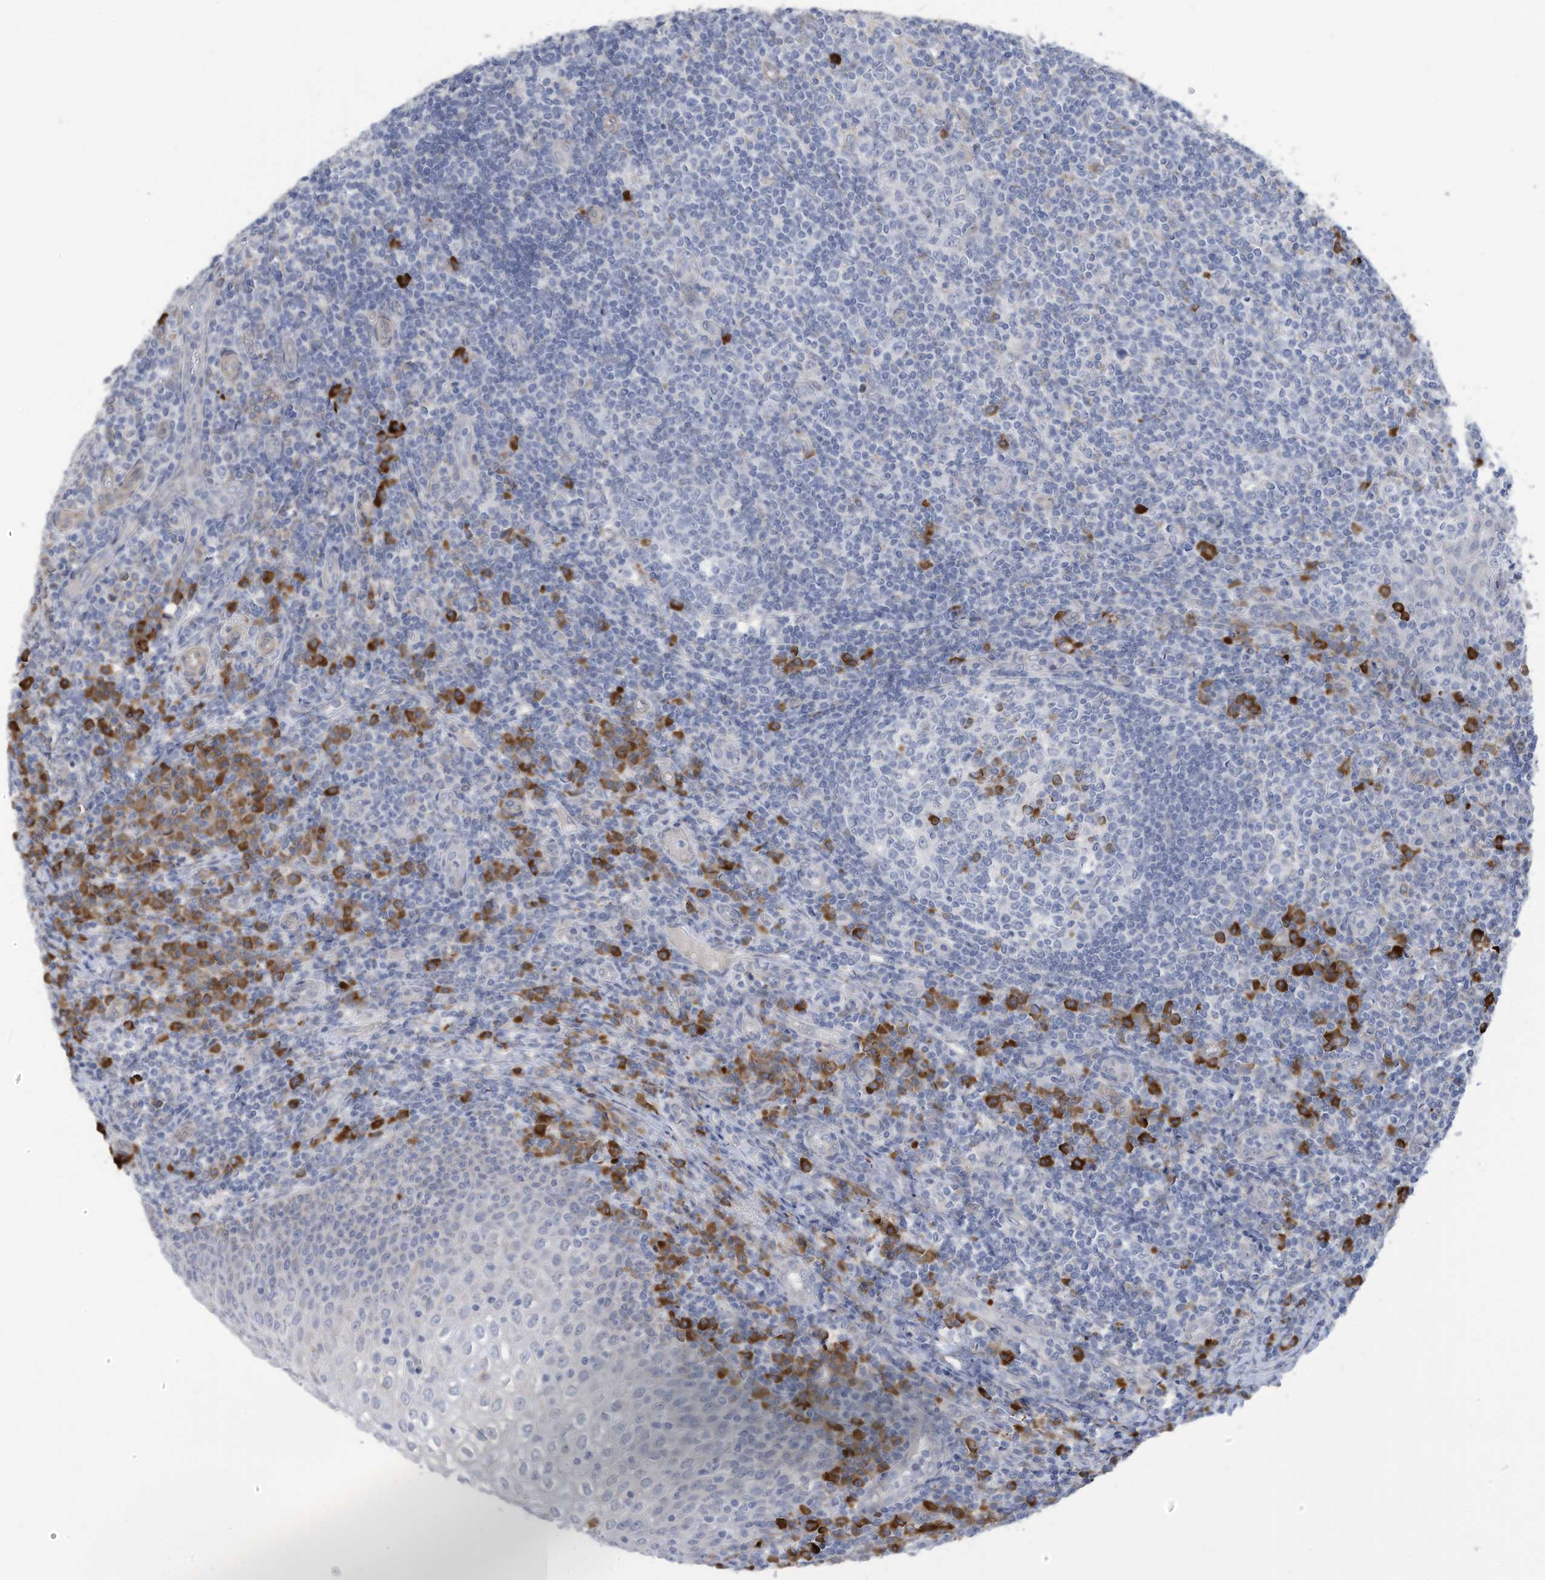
{"staining": {"intensity": "moderate", "quantity": "<25%", "location": "cytoplasmic/membranous"}, "tissue": "tonsil", "cell_type": "Germinal center cells", "image_type": "normal", "snomed": [{"axis": "morphology", "description": "Normal tissue, NOS"}, {"axis": "topography", "description": "Tonsil"}], "caption": "Immunohistochemistry (IHC) (DAB) staining of benign human tonsil shows moderate cytoplasmic/membranous protein positivity in approximately <25% of germinal center cells. The protein is shown in brown color, while the nuclei are stained blue.", "gene": "ZNF292", "patient": {"sex": "female", "age": 19}}